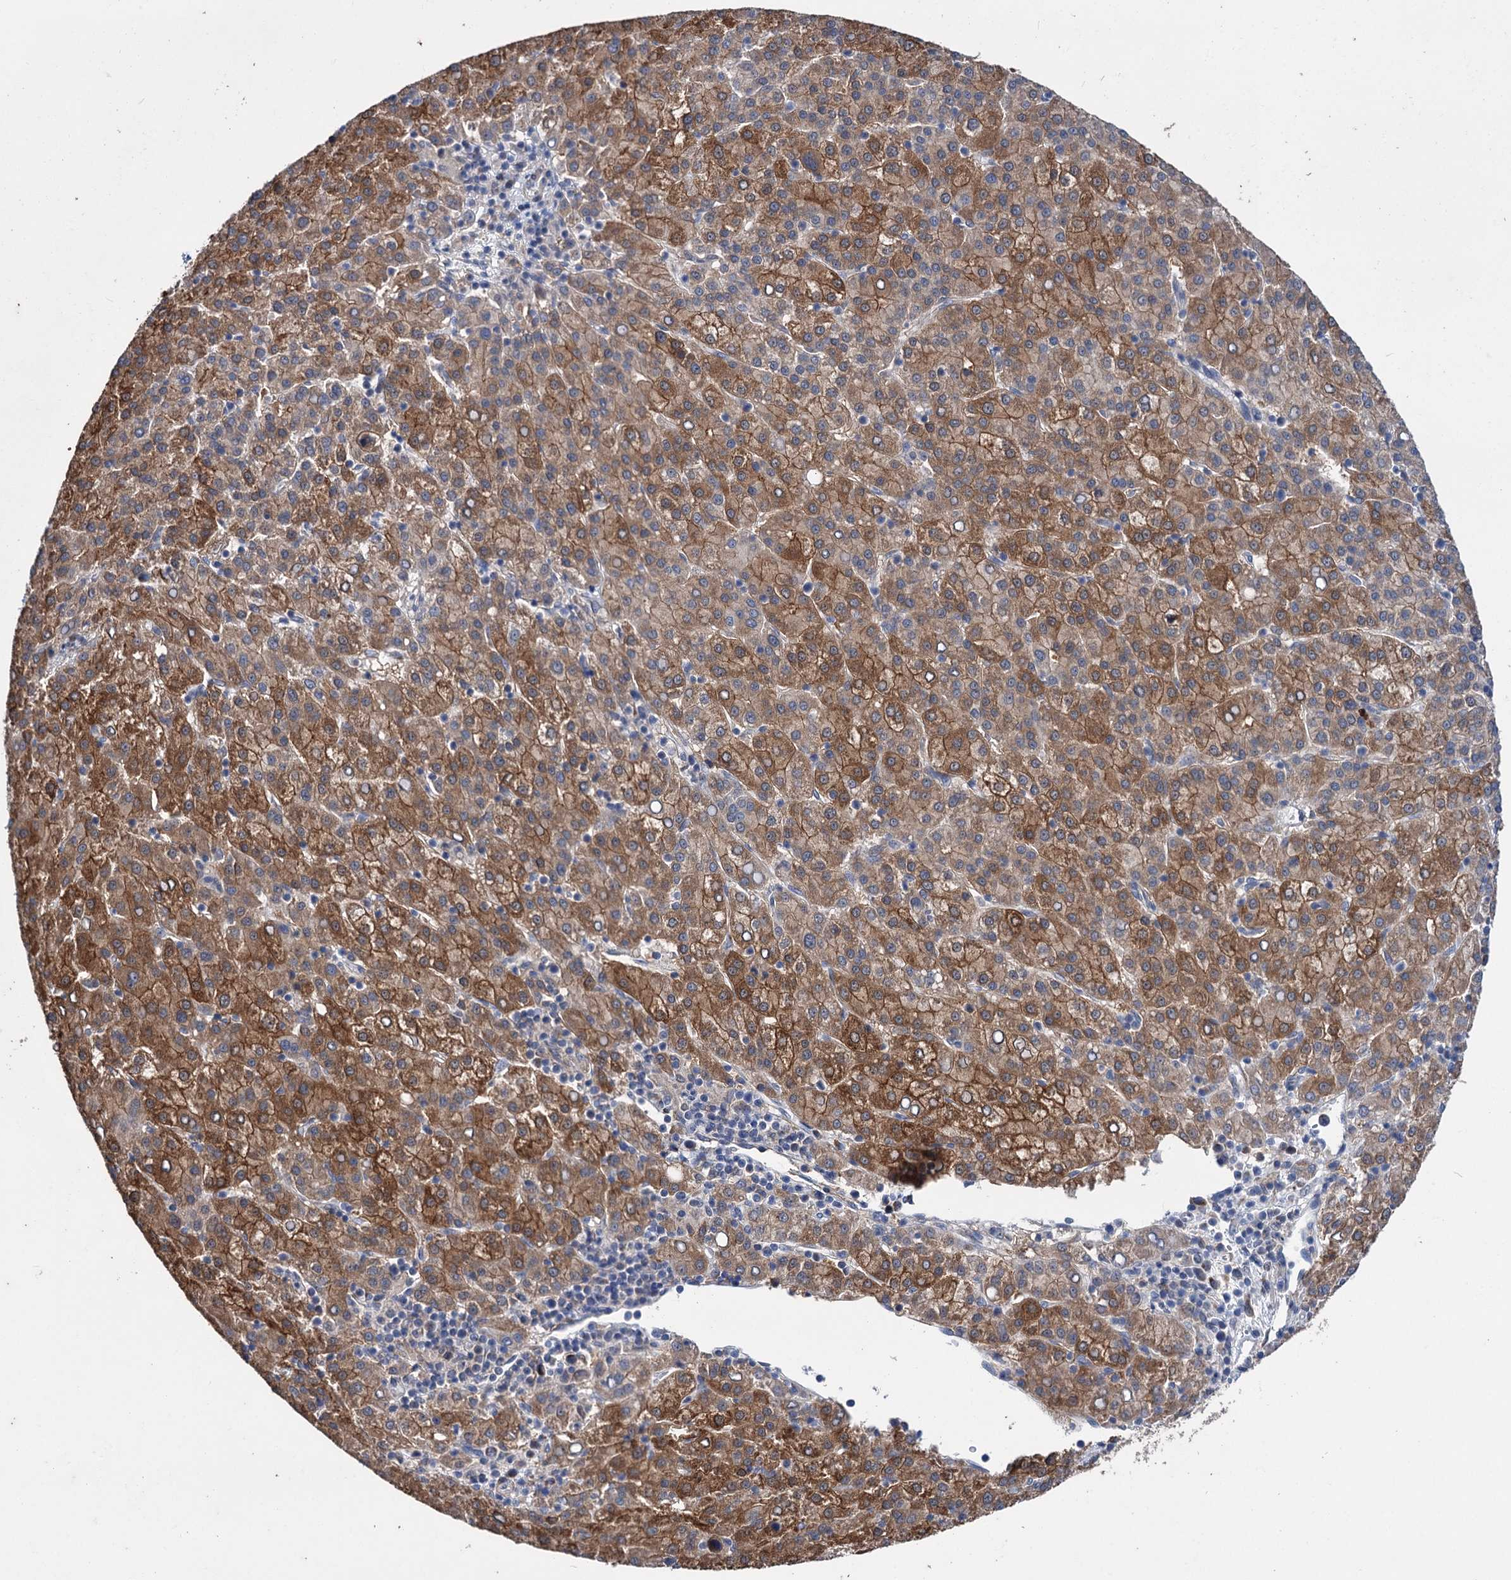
{"staining": {"intensity": "strong", "quantity": ">75%", "location": "cytoplasmic/membranous"}, "tissue": "liver cancer", "cell_type": "Tumor cells", "image_type": "cancer", "snomed": [{"axis": "morphology", "description": "Carcinoma, Hepatocellular, NOS"}, {"axis": "topography", "description": "Liver"}], "caption": "Immunohistochemical staining of liver cancer (hepatocellular carcinoma) reveals strong cytoplasmic/membranous protein staining in about >75% of tumor cells.", "gene": "CLPB", "patient": {"sex": "female", "age": 58}}